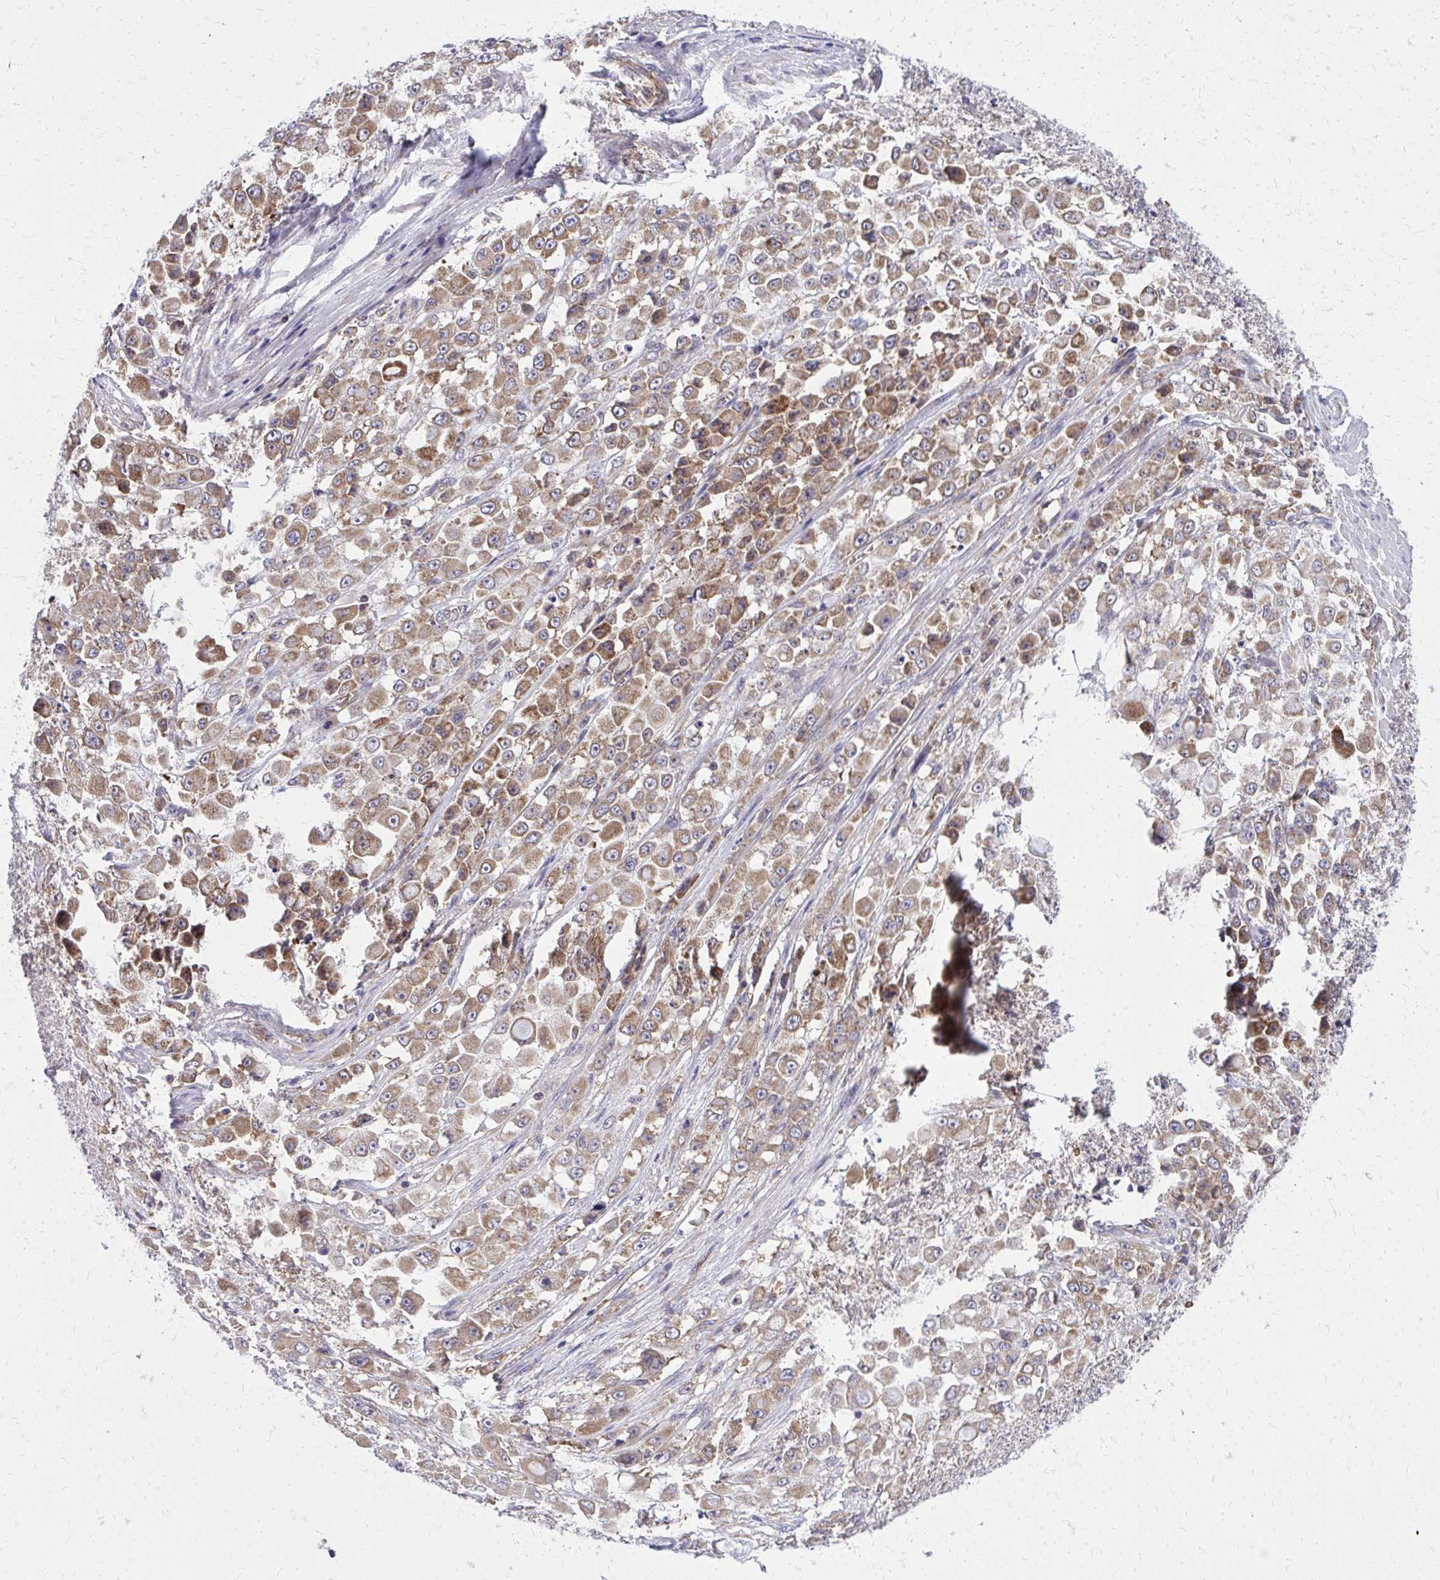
{"staining": {"intensity": "moderate", "quantity": ">75%", "location": "cytoplasmic/membranous"}, "tissue": "stomach cancer", "cell_type": "Tumor cells", "image_type": "cancer", "snomed": [{"axis": "morphology", "description": "Adenocarcinoma, NOS"}, {"axis": "topography", "description": "Stomach"}], "caption": "Moderate cytoplasmic/membranous staining for a protein is present in about >75% of tumor cells of stomach adenocarcinoma using immunohistochemistry (IHC).", "gene": "PDK4", "patient": {"sex": "female", "age": 76}}